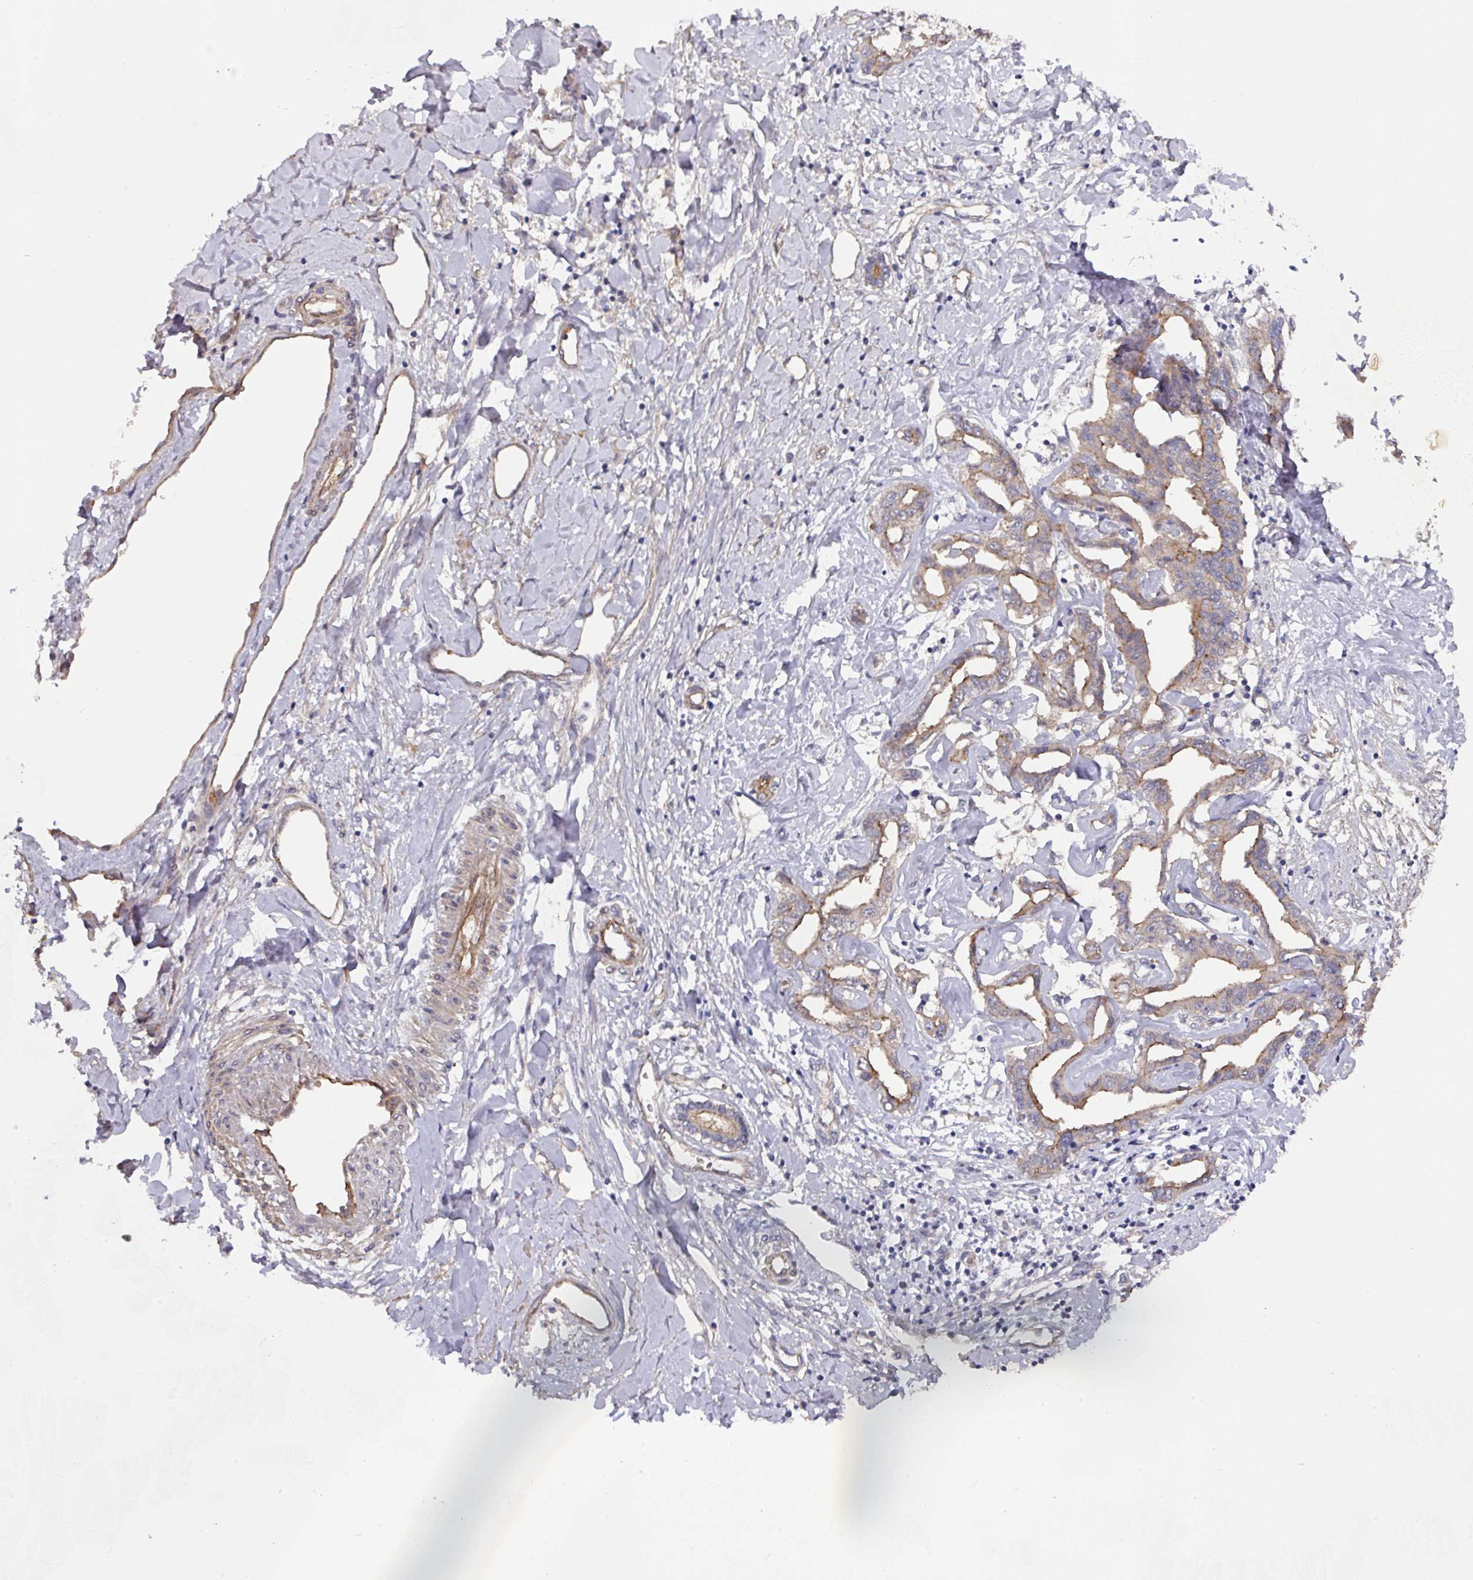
{"staining": {"intensity": "moderate", "quantity": "25%-75%", "location": "cytoplasmic/membranous"}, "tissue": "liver cancer", "cell_type": "Tumor cells", "image_type": "cancer", "snomed": [{"axis": "morphology", "description": "Cholangiocarcinoma"}, {"axis": "topography", "description": "Liver"}], "caption": "Cholangiocarcinoma (liver) stained with a protein marker demonstrates moderate staining in tumor cells.", "gene": "PRR5", "patient": {"sex": "male", "age": 59}}